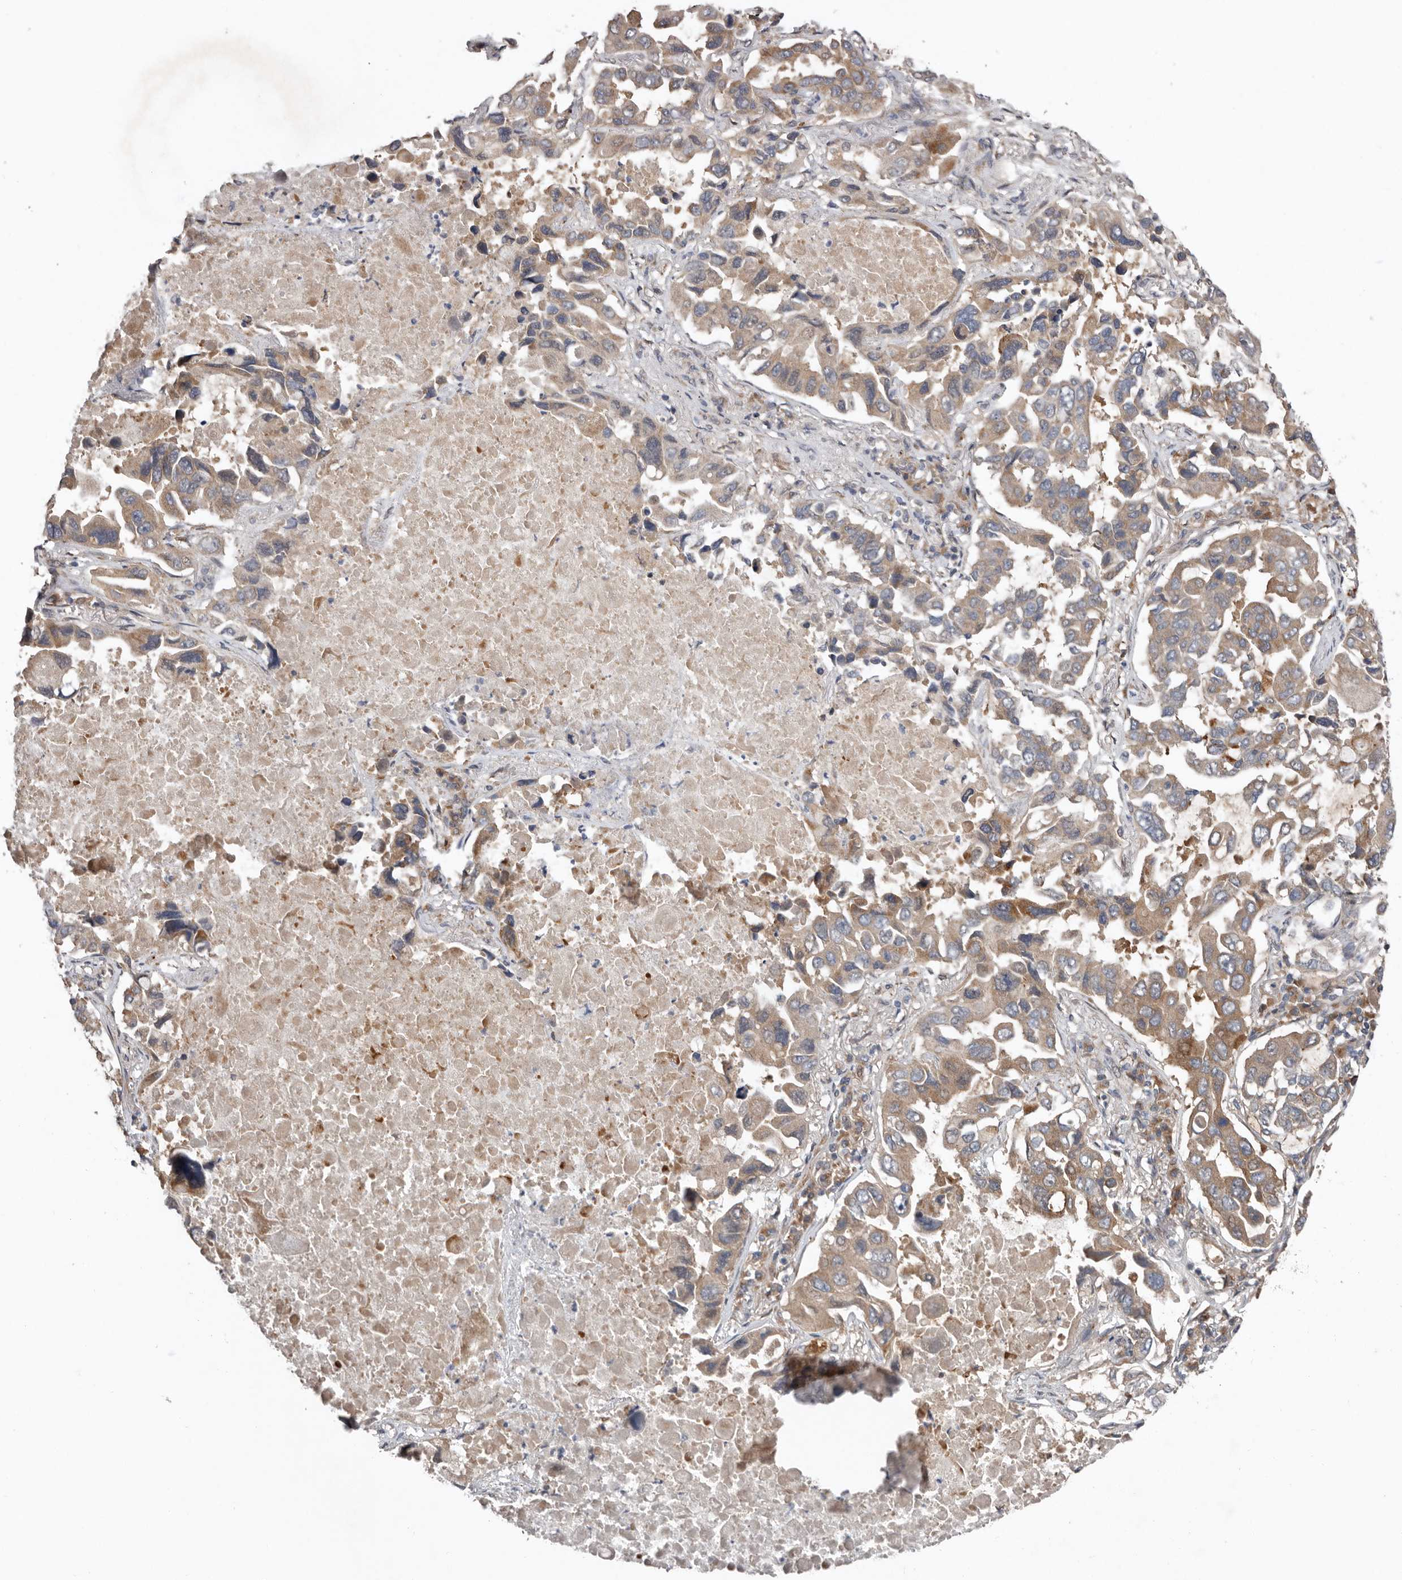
{"staining": {"intensity": "weak", "quantity": ">75%", "location": "cytoplasmic/membranous"}, "tissue": "lung cancer", "cell_type": "Tumor cells", "image_type": "cancer", "snomed": [{"axis": "morphology", "description": "Adenocarcinoma, NOS"}, {"axis": "topography", "description": "Lung"}], "caption": "The photomicrograph reveals staining of adenocarcinoma (lung), revealing weak cytoplasmic/membranous protein expression (brown color) within tumor cells. (IHC, brightfield microscopy, high magnification).", "gene": "CHML", "patient": {"sex": "male", "age": 64}}